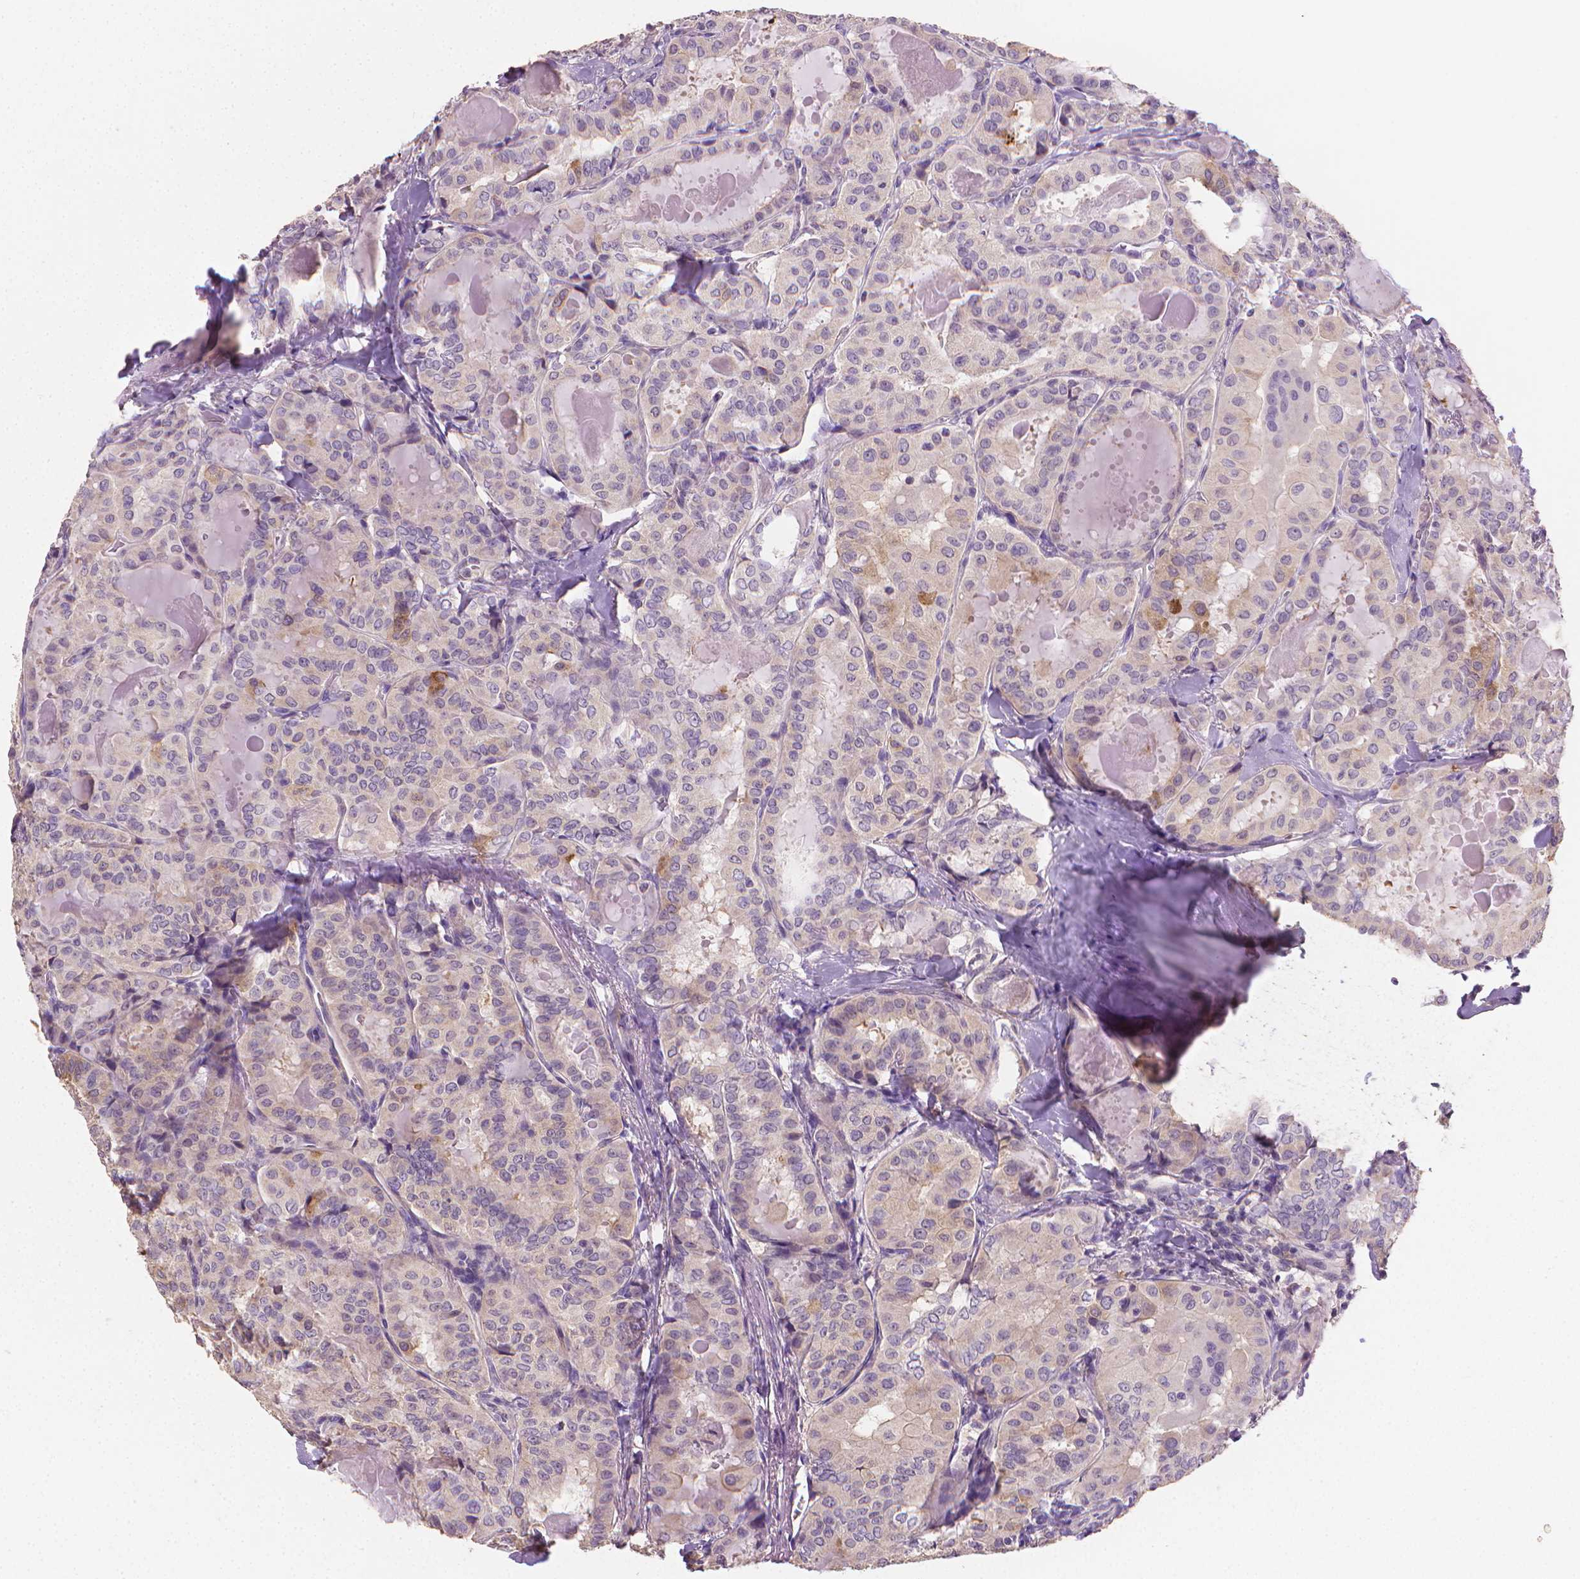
{"staining": {"intensity": "negative", "quantity": "none", "location": "none"}, "tissue": "thyroid cancer", "cell_type": "Tumor cells", "image_type": "cancer", "snomed": [{"axis": "morphology", "description": "Papillary adenocarcinoma, NOS"}, {"axis": "topography", "description": "Thyroid gland"}], "caption": "Protein analysis of thyroid cancer (papillary adenocarcinoma) demonstrates no significant expression in tumor cells. (Stains: DAB immunohistochemistry (IHC) with hematoxylin counter stain, Microscopy: brightfield microscopy at high magnification).", "gene": "CATIP", "patient": {"sex": "female", "age": 41}}